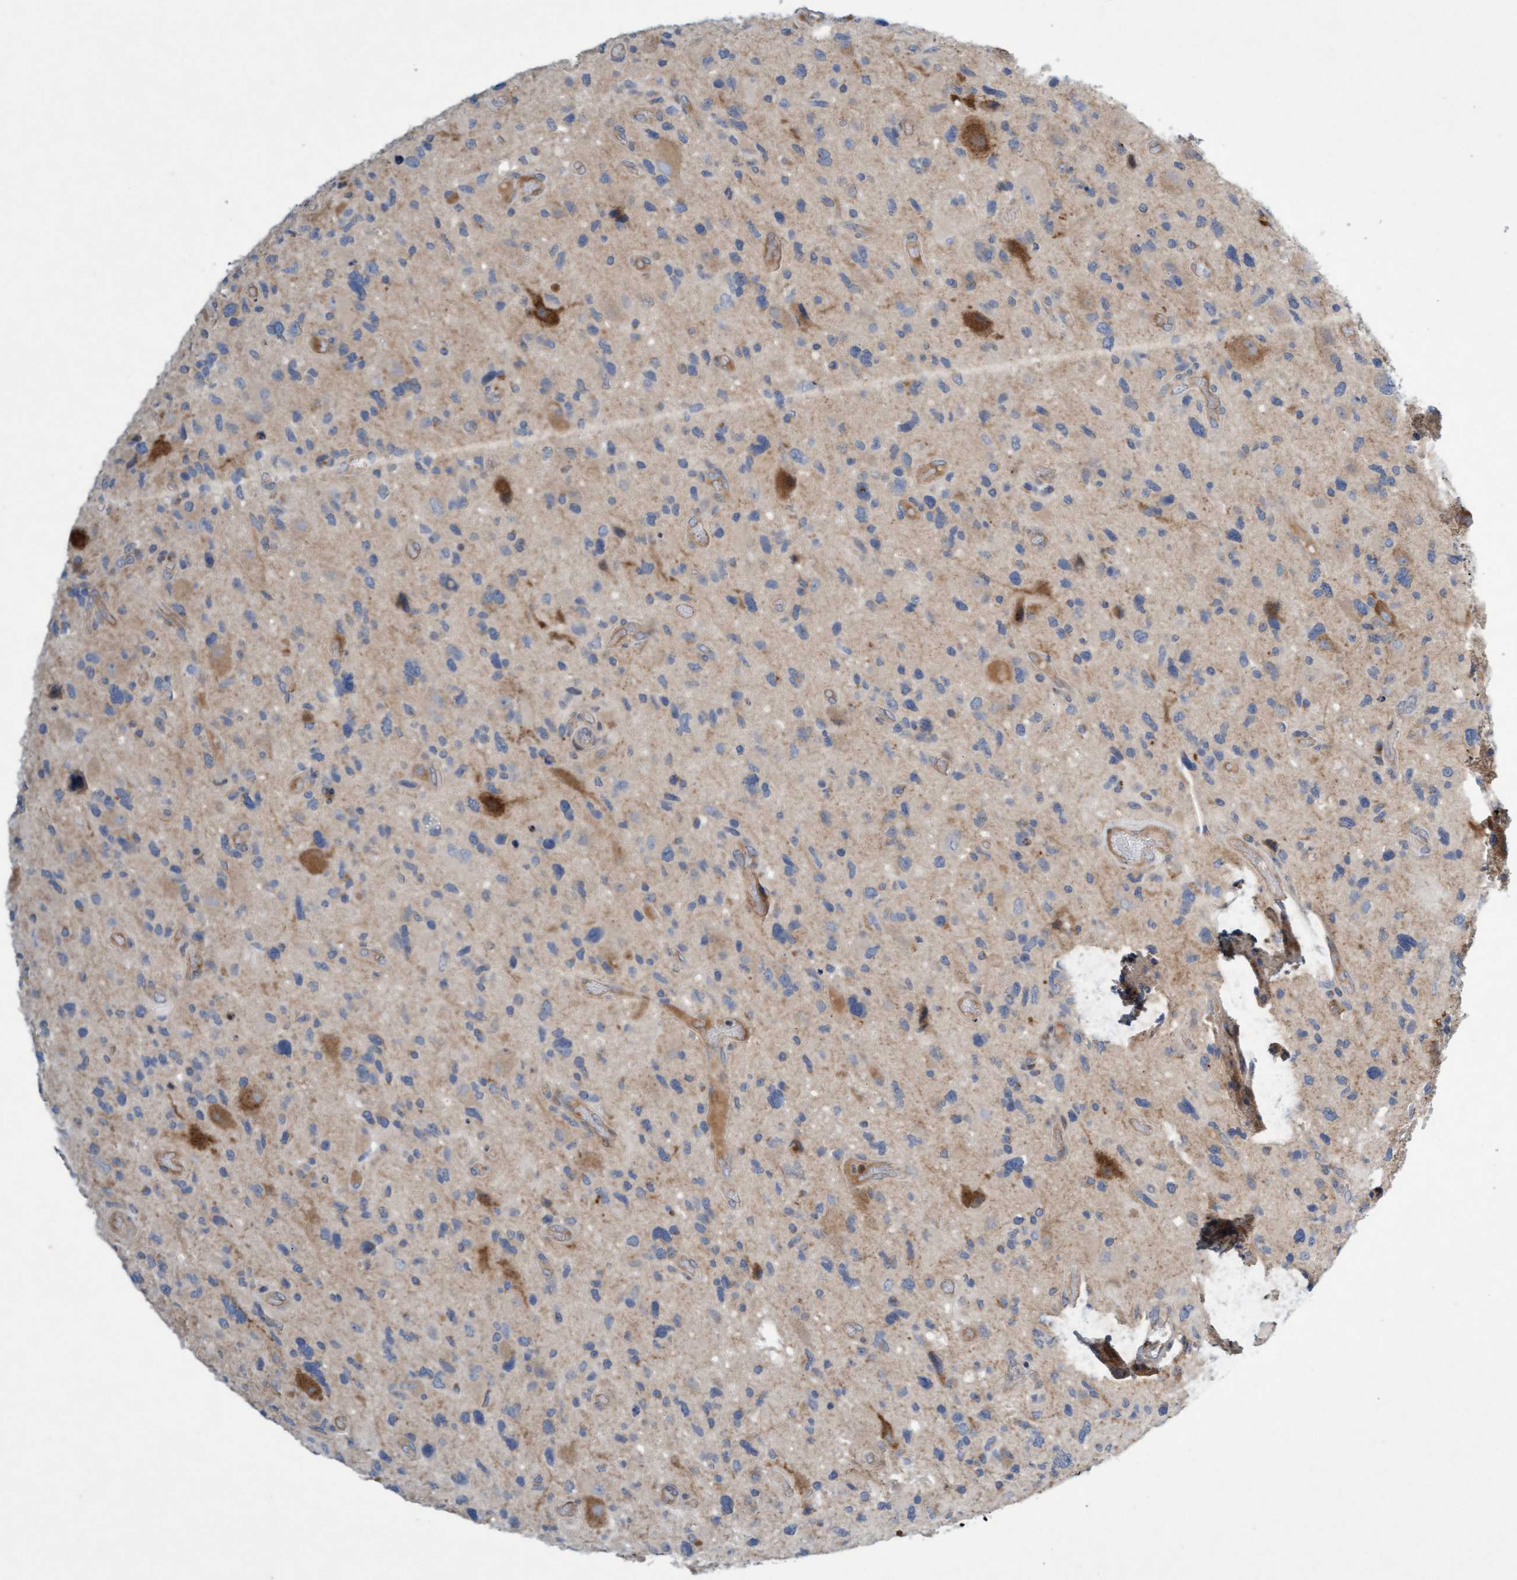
{"staining": {"intensity": "weak", "quantity": "<25%", "location": "cytoplasmic/membranous"}, "tissue": "glioma", "cell_type": "Tumor cells", "image_type": "cancer", "snomed": [{"axis": "morphology", "description": "Glioma, malignant, High grade"}, {"axis": "topography", "description": "Brain"}], "caption": "High power microscopy histopathology image of an immunohistochemistry (IHC) histopathology image of malignant glioma (high-grade), revealing no significant staining in tumor cells.", "gene": "DDHD2", "patient": {"sex": "male", "age": 33}}